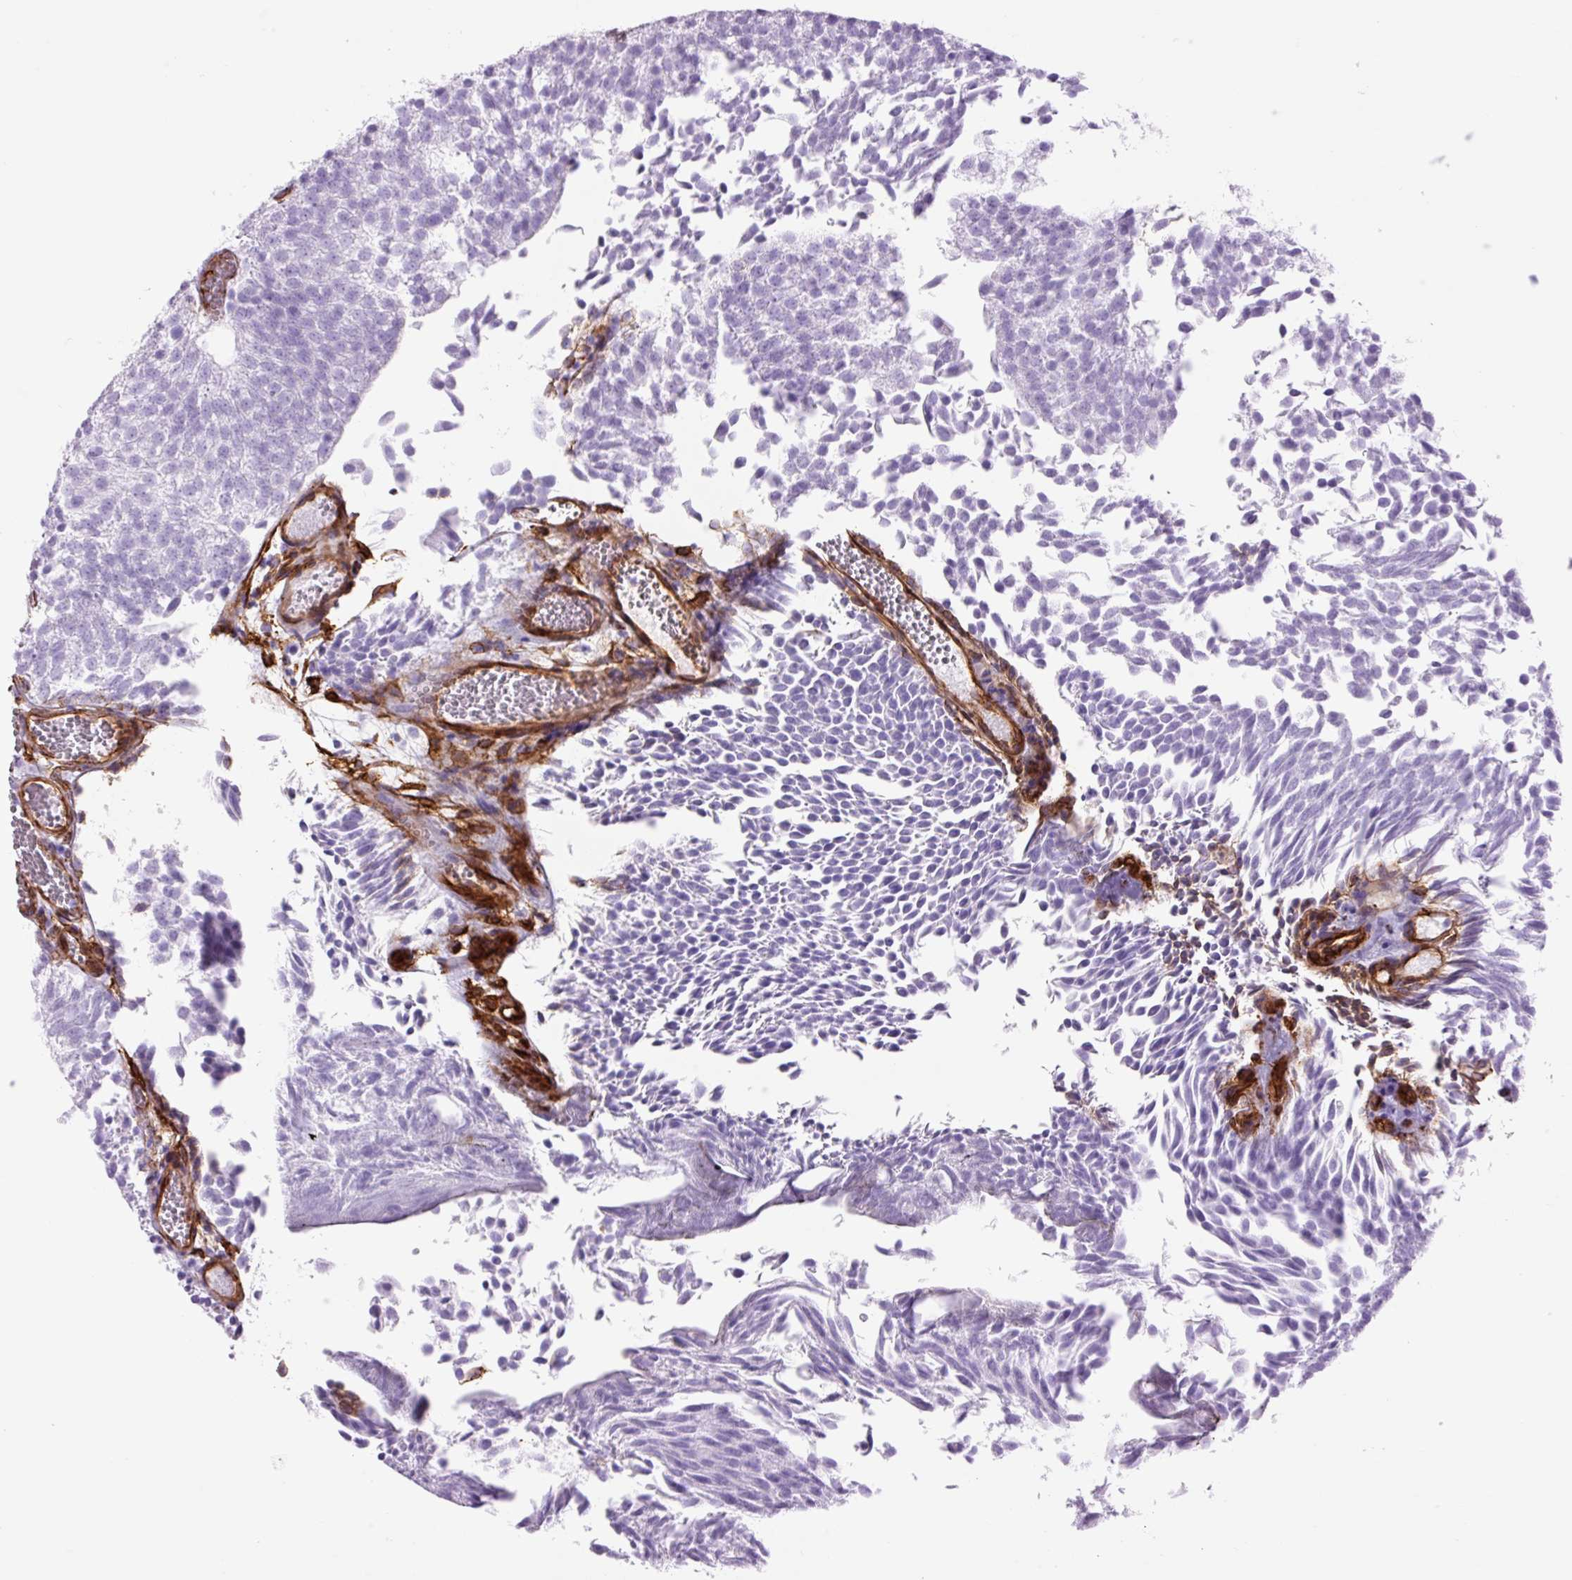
{"staining": {"intensity": "negative", "quantity": "none", "location": "none"}, "tissue": "urothelial cancer", "cell_type": "Tumor cells", "image_type": "cancer", "snomed": [{"axis": "morphology", "description": "Urothelial carcinoma, Low grade"}, {"axis": "topography", "description": "Urinary bladder"}], "caption": "Image shows no protein expression in tumor cells of urothelial cancer tissue. (Stains: DAB IHC with hematoxylin counter stain, Microscopy: brightfield microscopy at high magnification).", "gene": "CAV1", "patient": {"sex": "female", "age": 79}}